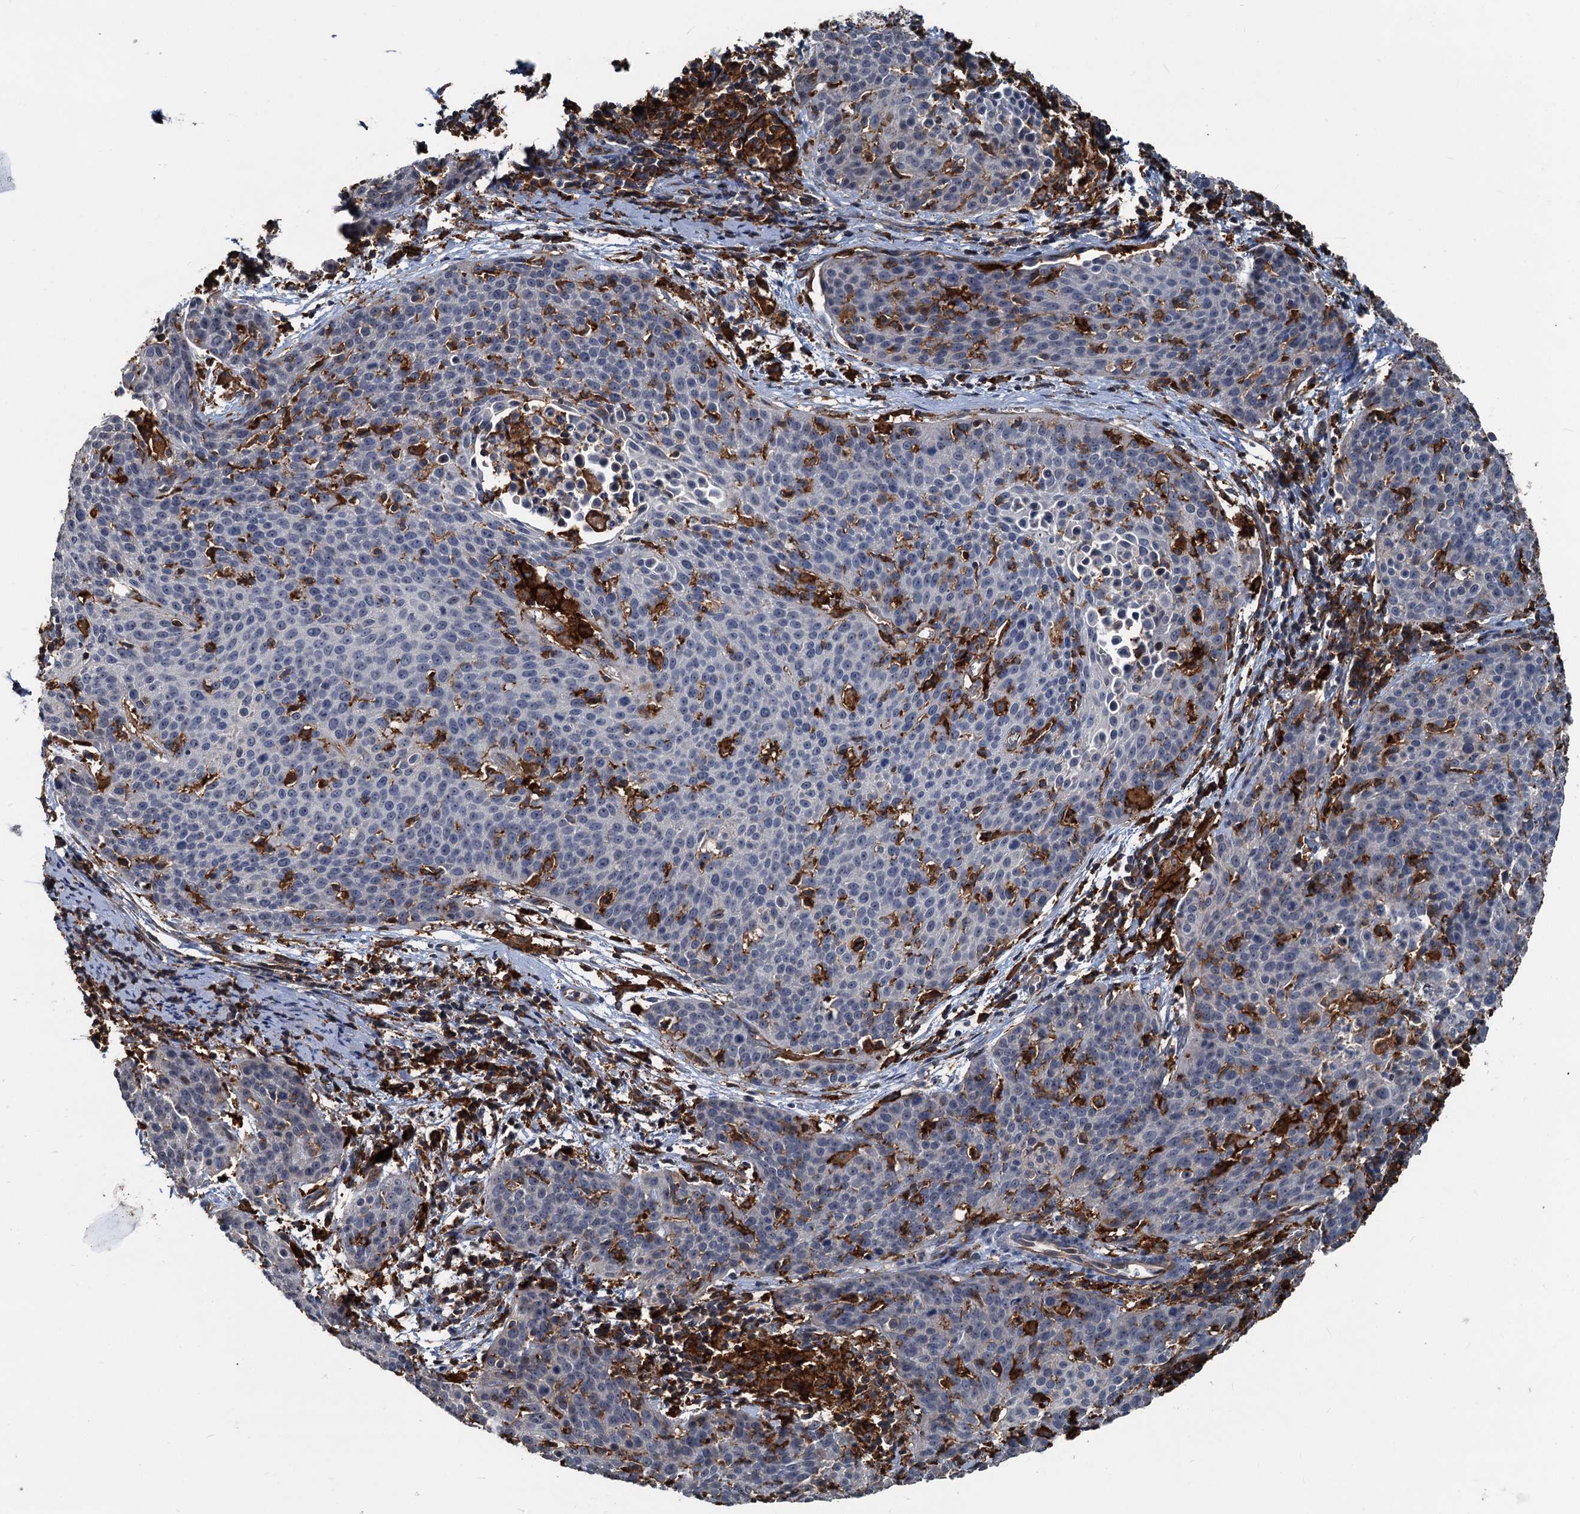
{"staining": {"intensity": "negative", "quantity": "none", "location": "none"}, "tissue": "cervical cancer", "cell_type": "Tumor cells", "image_type": "cancer", "snomed": [{"axis": "morphology", "description": "Squamous cell carcinoma, NOS"}, {"axis": "topography", "description": "Cervix"}], "caption": "Human cervical cancer stained for a protein using IHC demonstrates no staining in tumor cells.", "gene": "PLEKHO2", "patient": {"sex": "female", "age": 38}}